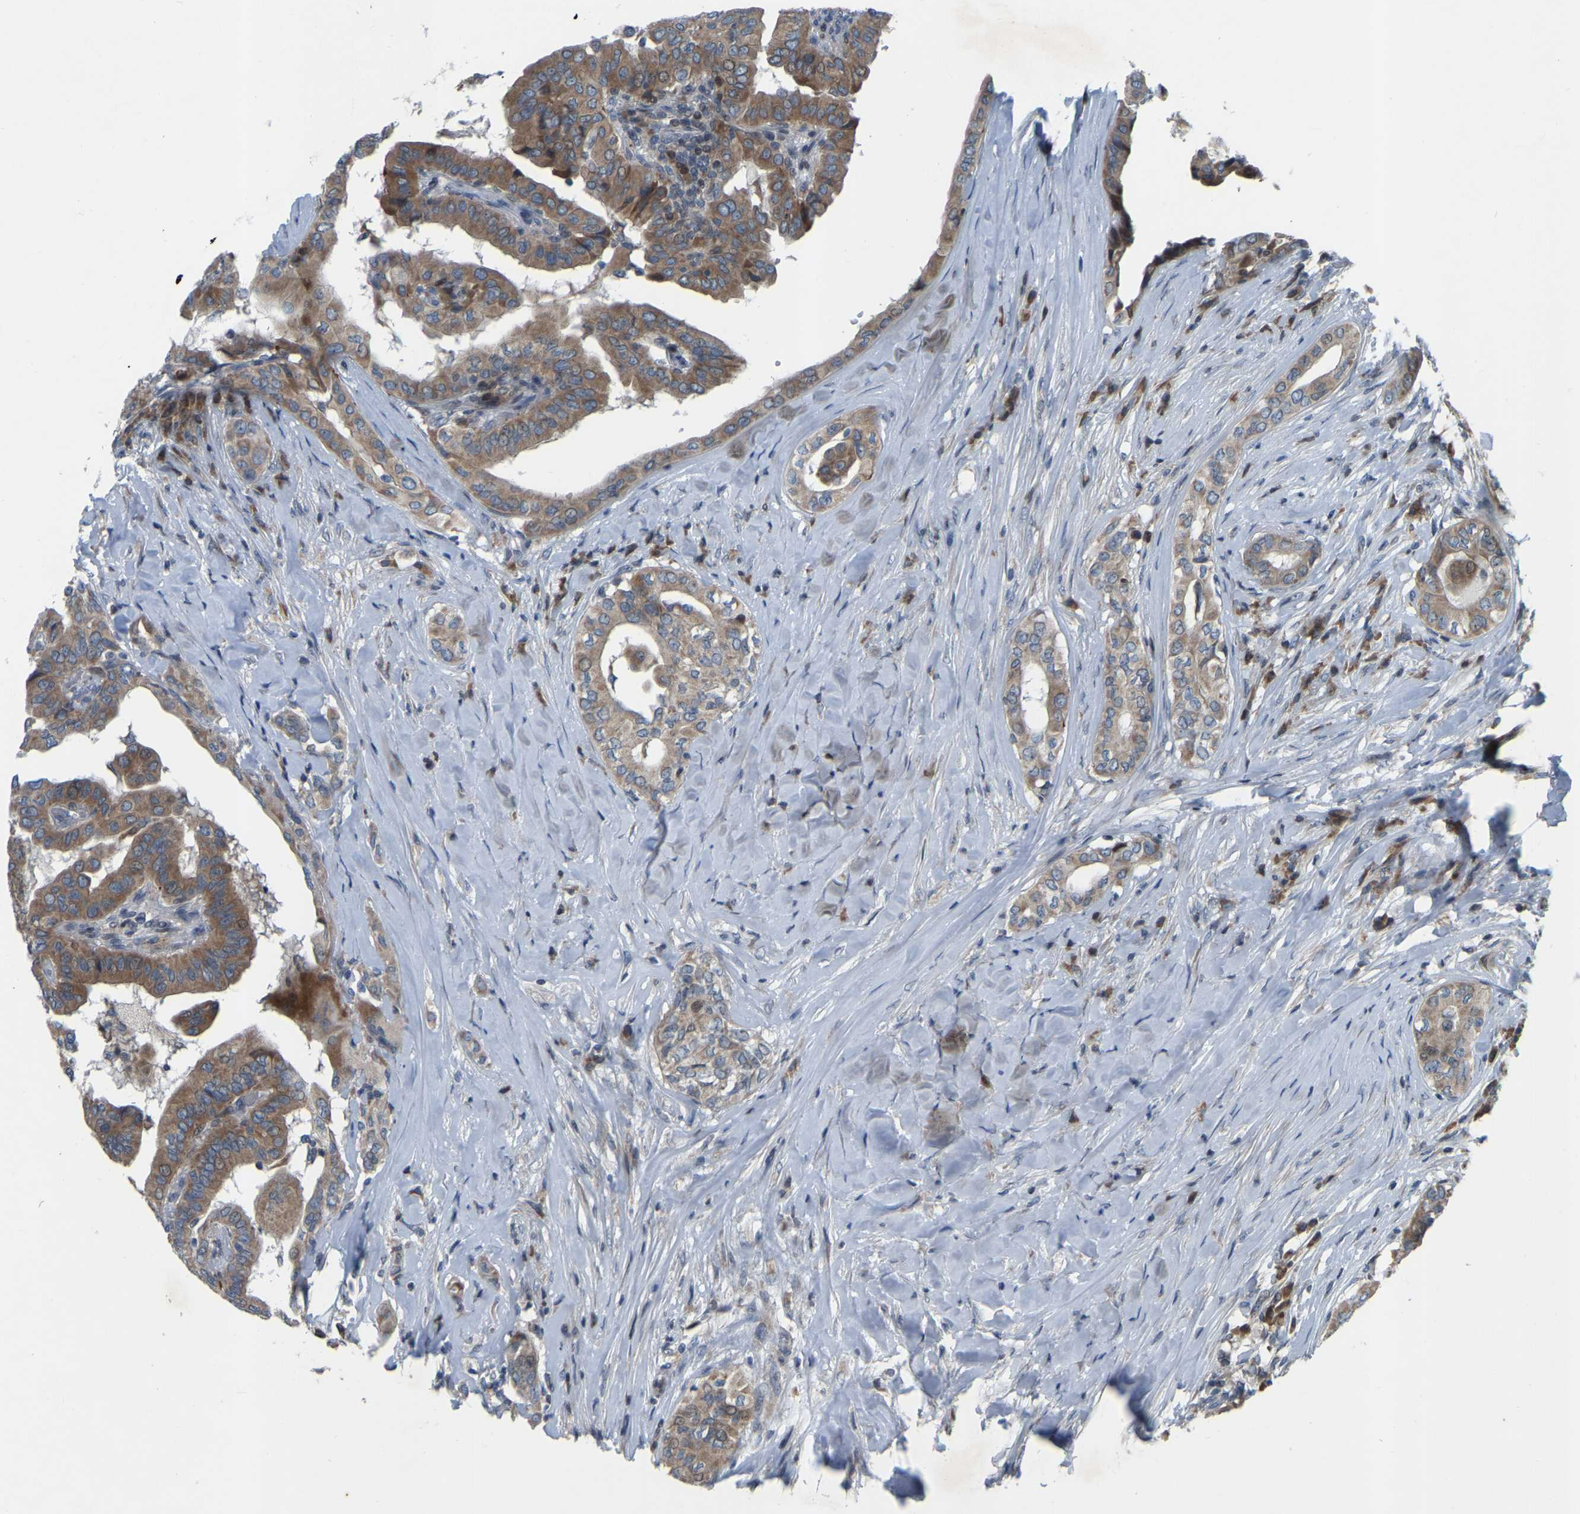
{"staining": {"intensity": "moderate", "quantity": ">75%", "location": "cytoplasmic/membranous"}, "tissue": "thyroid cancer", "cell_type": "Tumor cells", "image_type": "cancer", "snomed": [{"axis": "morphology", "description": "Papillary adenocarcinoma, NOS"}, {"axis": "topography", "description": "Thyroid gland"}], "caption": "Thyroid papillary adenocarcinoma stained with a protein marker exhibits moderate staining in tumor cells.", "gene": "PARL", "patient": {"sex": "male", "age": 33}}